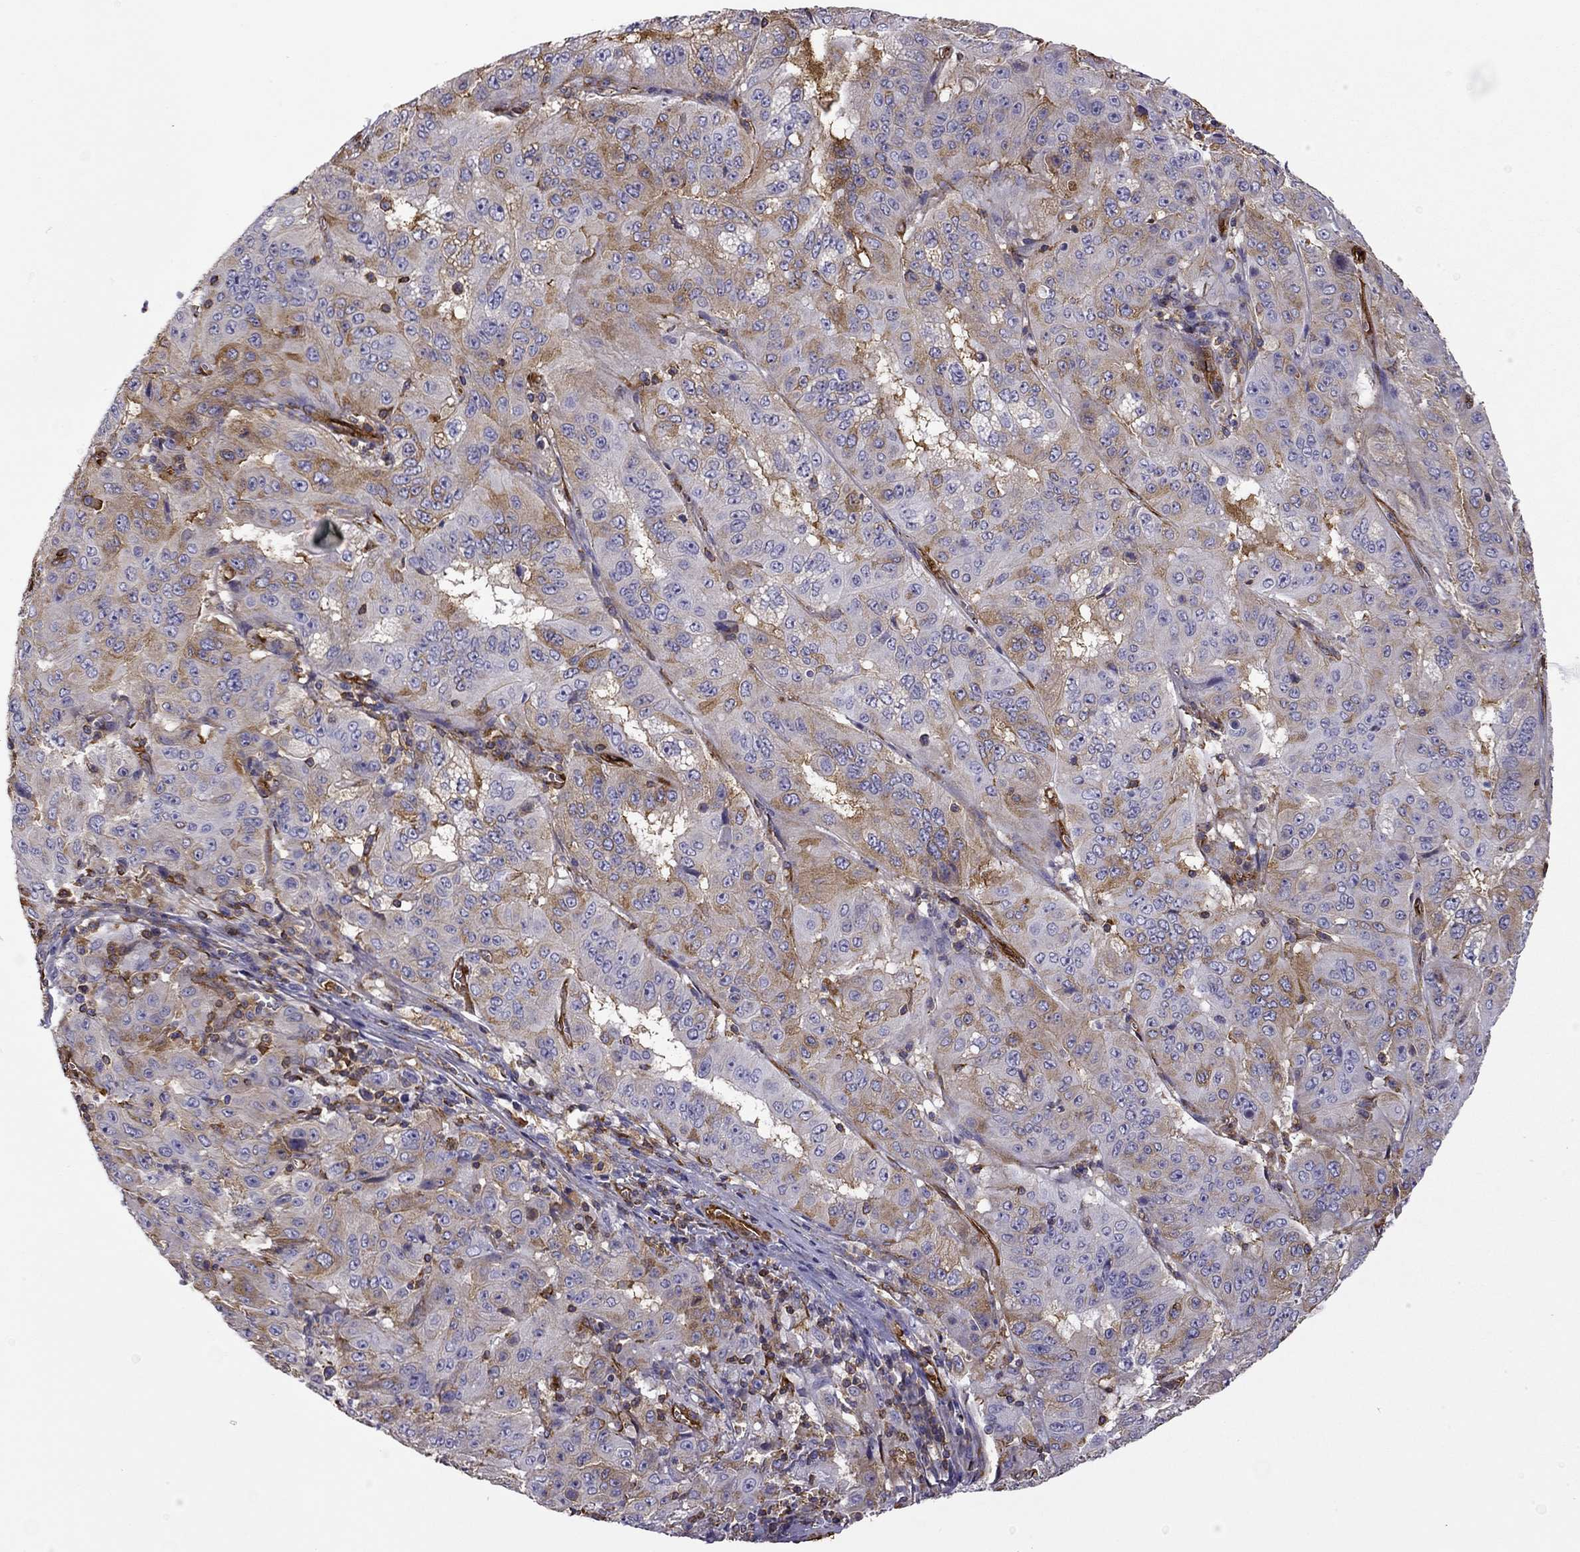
{"staining": {"intensity": "moderate", "quantity": "25%-75%", "location": "cytoplasmic/membranous"}, "tissue": "pancreatic cancer", "cell_type": "Tumor cells", "image_type": "cancer", "snomed": [{"axis": "morphology", "description": "Adenocarcinoma, NOS"}, {"axis": "topography", "description": "Pancreas"}], "caption": "Pancreatic adenocarcinoma was stained to show a protein in brown. There is medium levels of moderate cytoplasmic/membranous staining in approximately 25%-75% of tumor cells.", "gene": "MAP4", "patient": {"sex": "male", "age": 63}}